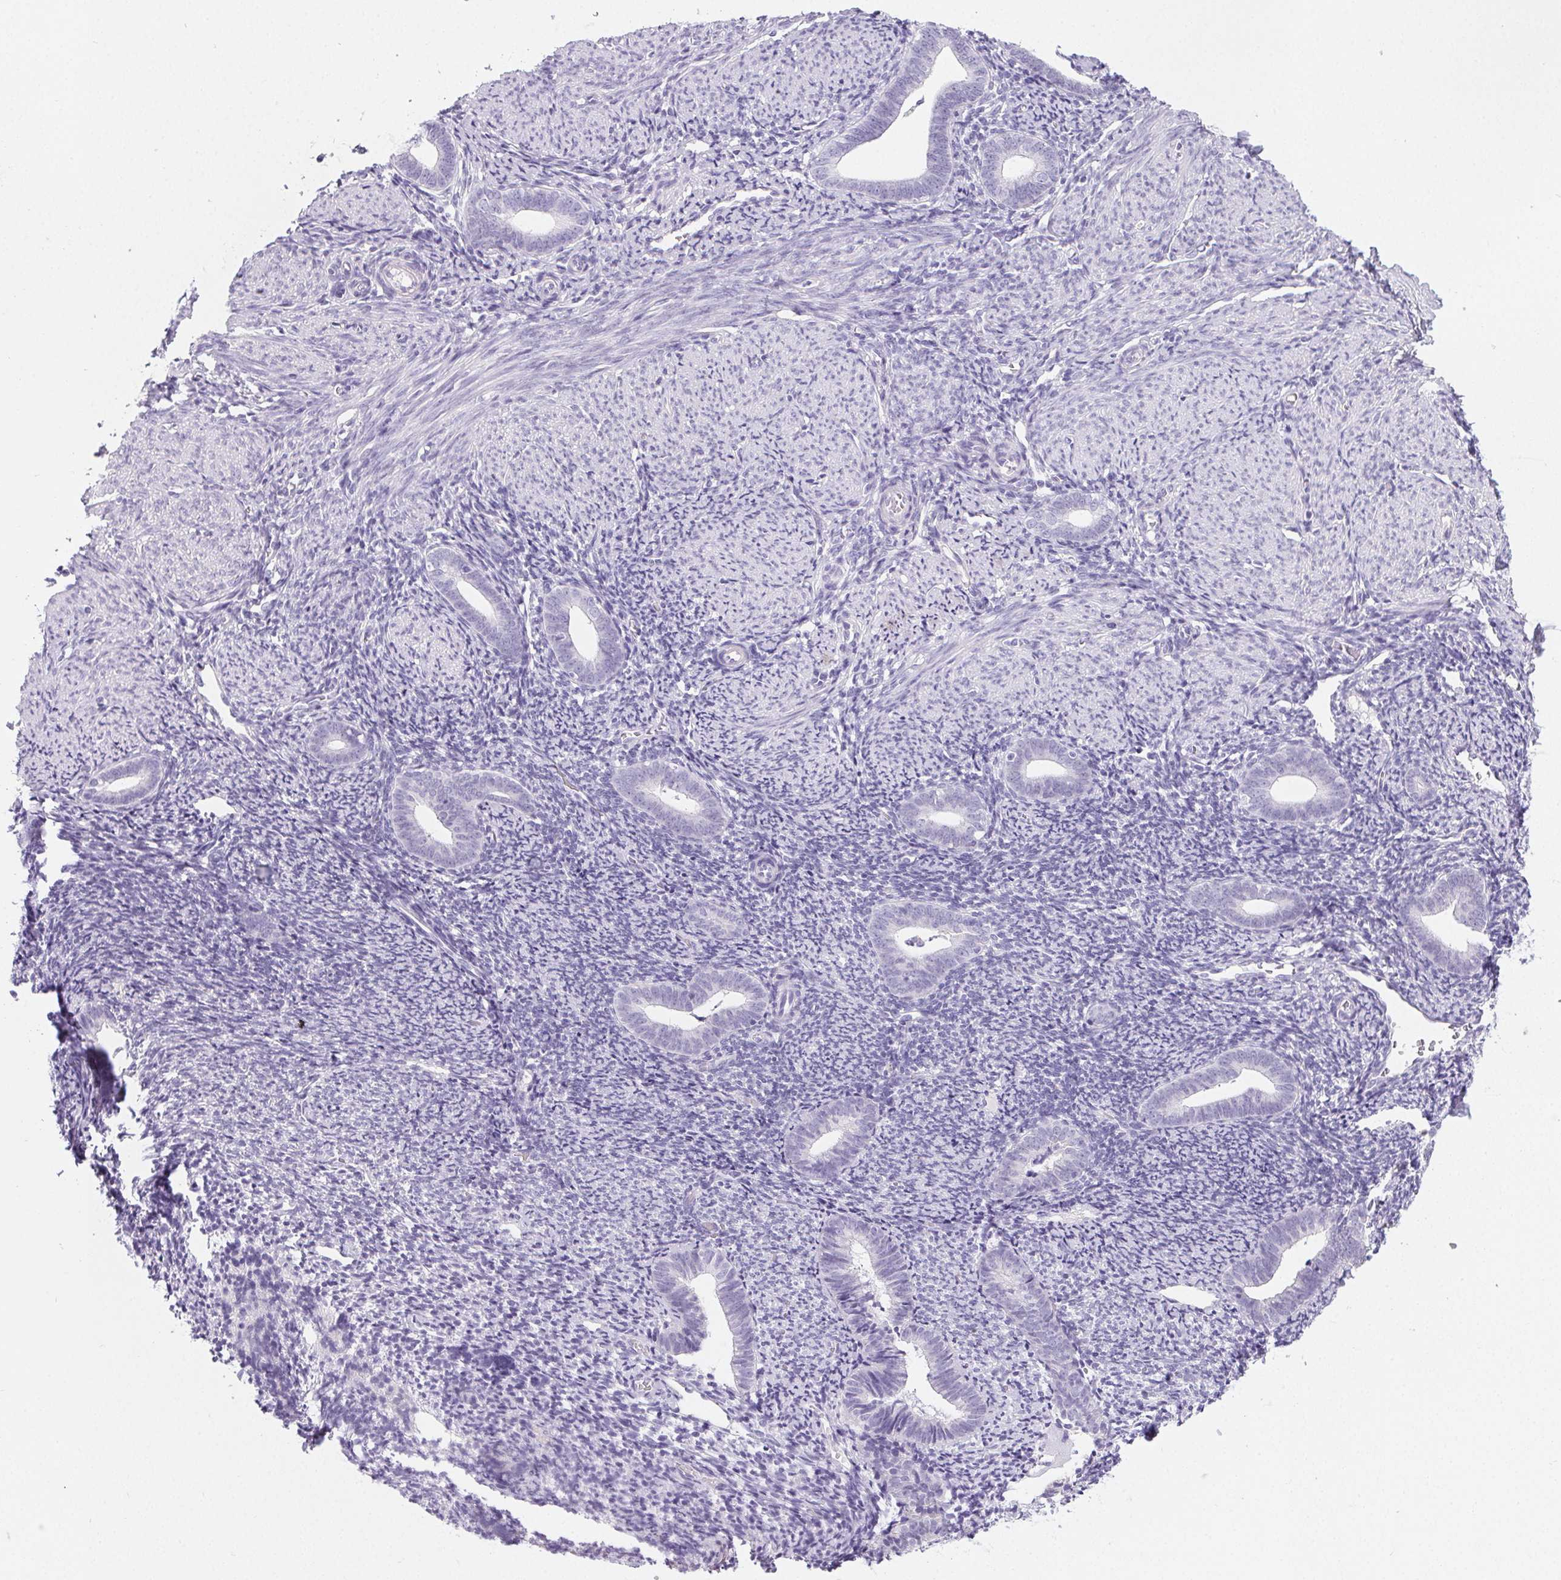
{"staining": {"intensity": "negative", "quantity": "none", "location": "none"}, "tissue": "endometrium", "cell_type": "Cells in endometrial stroma", "image_type": "normal", "snomed": [{"axis": "morphology", "description": "Normal tissue, NOS"}, {"axis": "topography", "description": "Endometrium"}], "caption": "Cells in endometrial stroma are negative for brown protein staining in normal endometrium. Nuclei are stained in blue.", "gene": "PRSS1", "patient": {"sex": "female", "age": 39}}